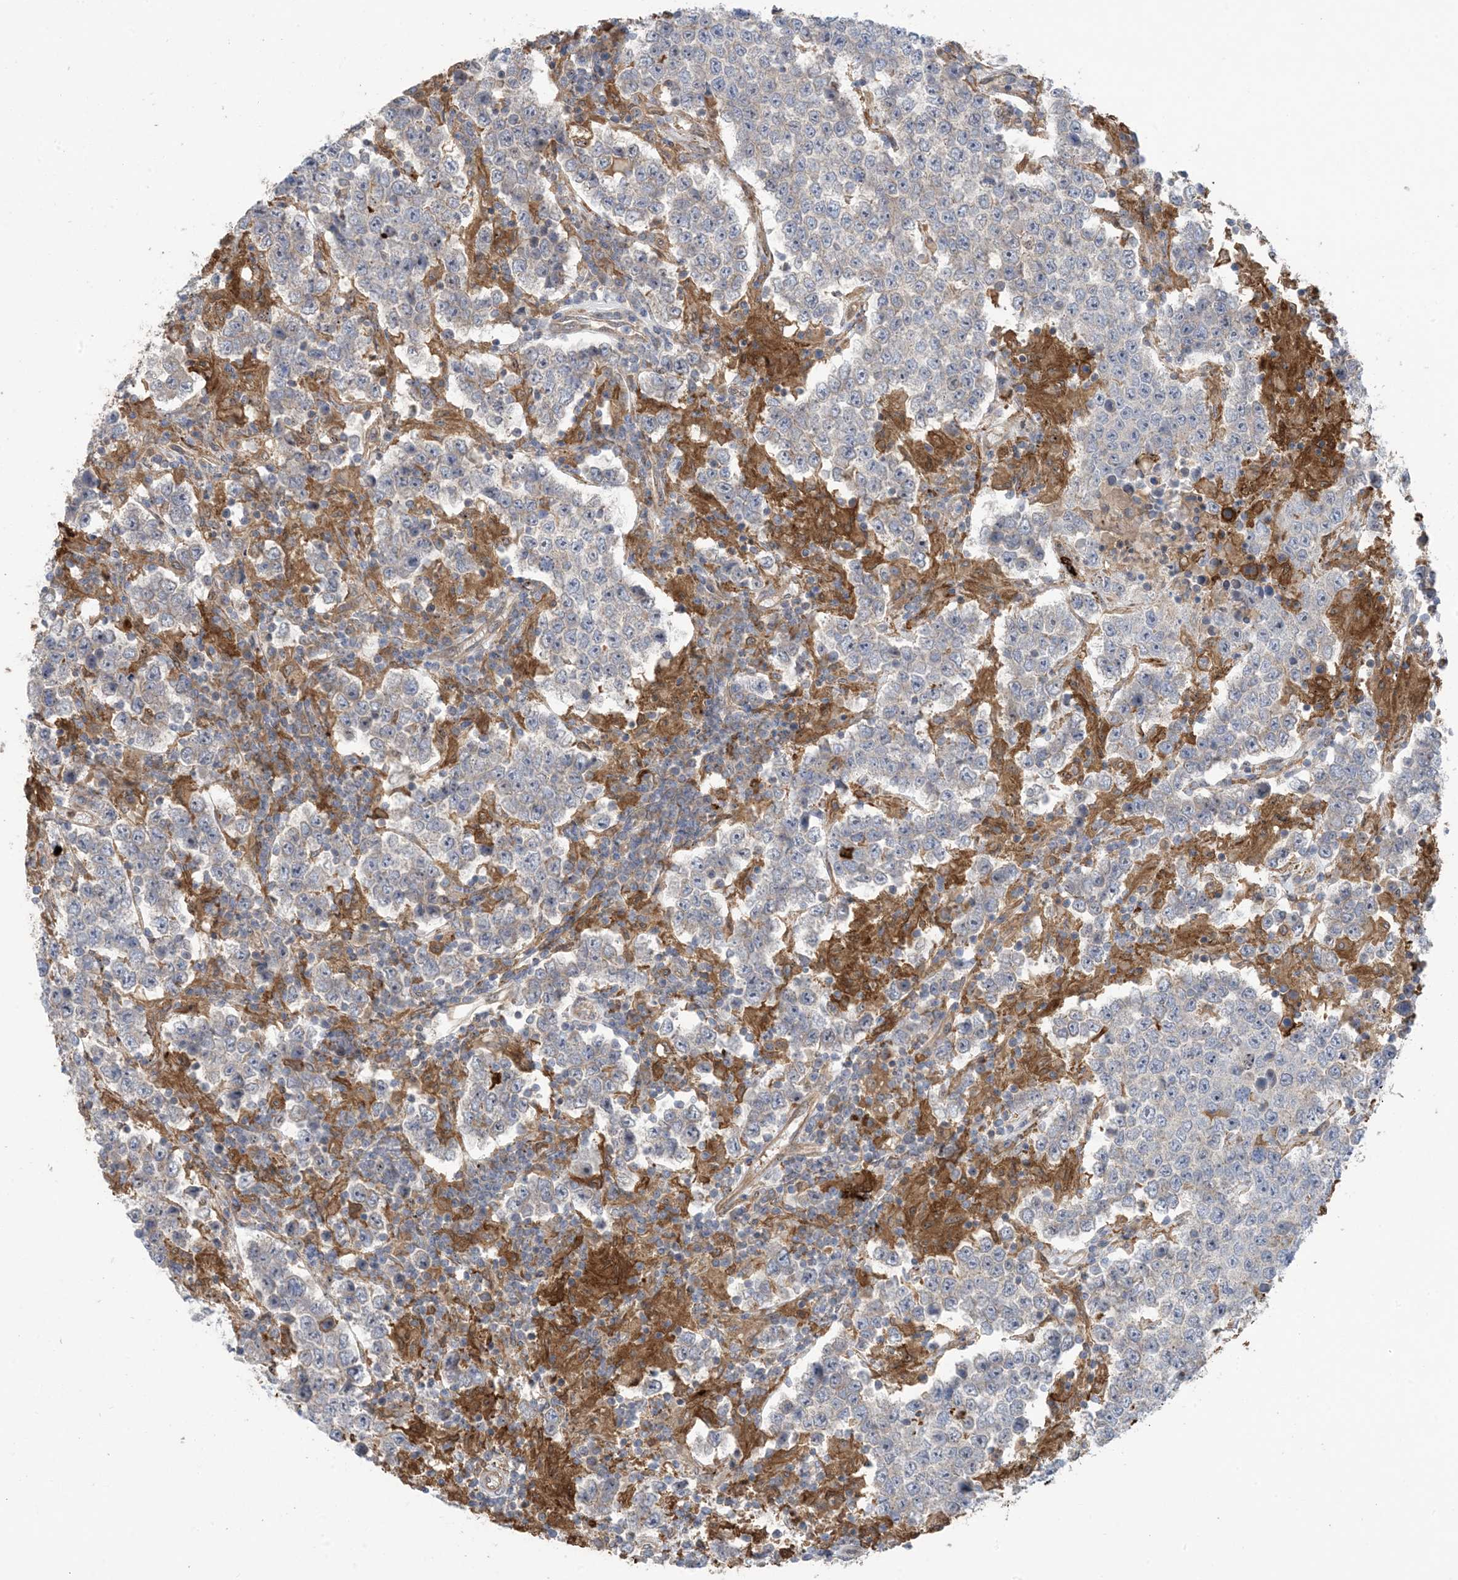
{"staining": {"intensity": "negative", "quantity": "none", "location": "none"}, "tissue": "testis cancer", "cell_type": "Tumor cells", "image_type": "cancer", "snomed": [{"axis": "morphology", "description": "Normal tissue, NOS"}, {"axis": "morphology", "description": "Urothelial carcinoma, High grade"}, {"axis": "morphology", "description": "Seminoma, NOS"}, {"axis": "morphology", "description": "Carcinoma, Embryonal, NOS"}, {"axis": "topography", "description": "Urinary bladder"}, {"axis": "topography", "description": "Testis"}], "caption": "Testis cancer stained for a protein using immunohistochemistry exhibits no positivity tumor cells.", "gene": "HS1BP3", "patient": {"sex": "male", "age": 41}}